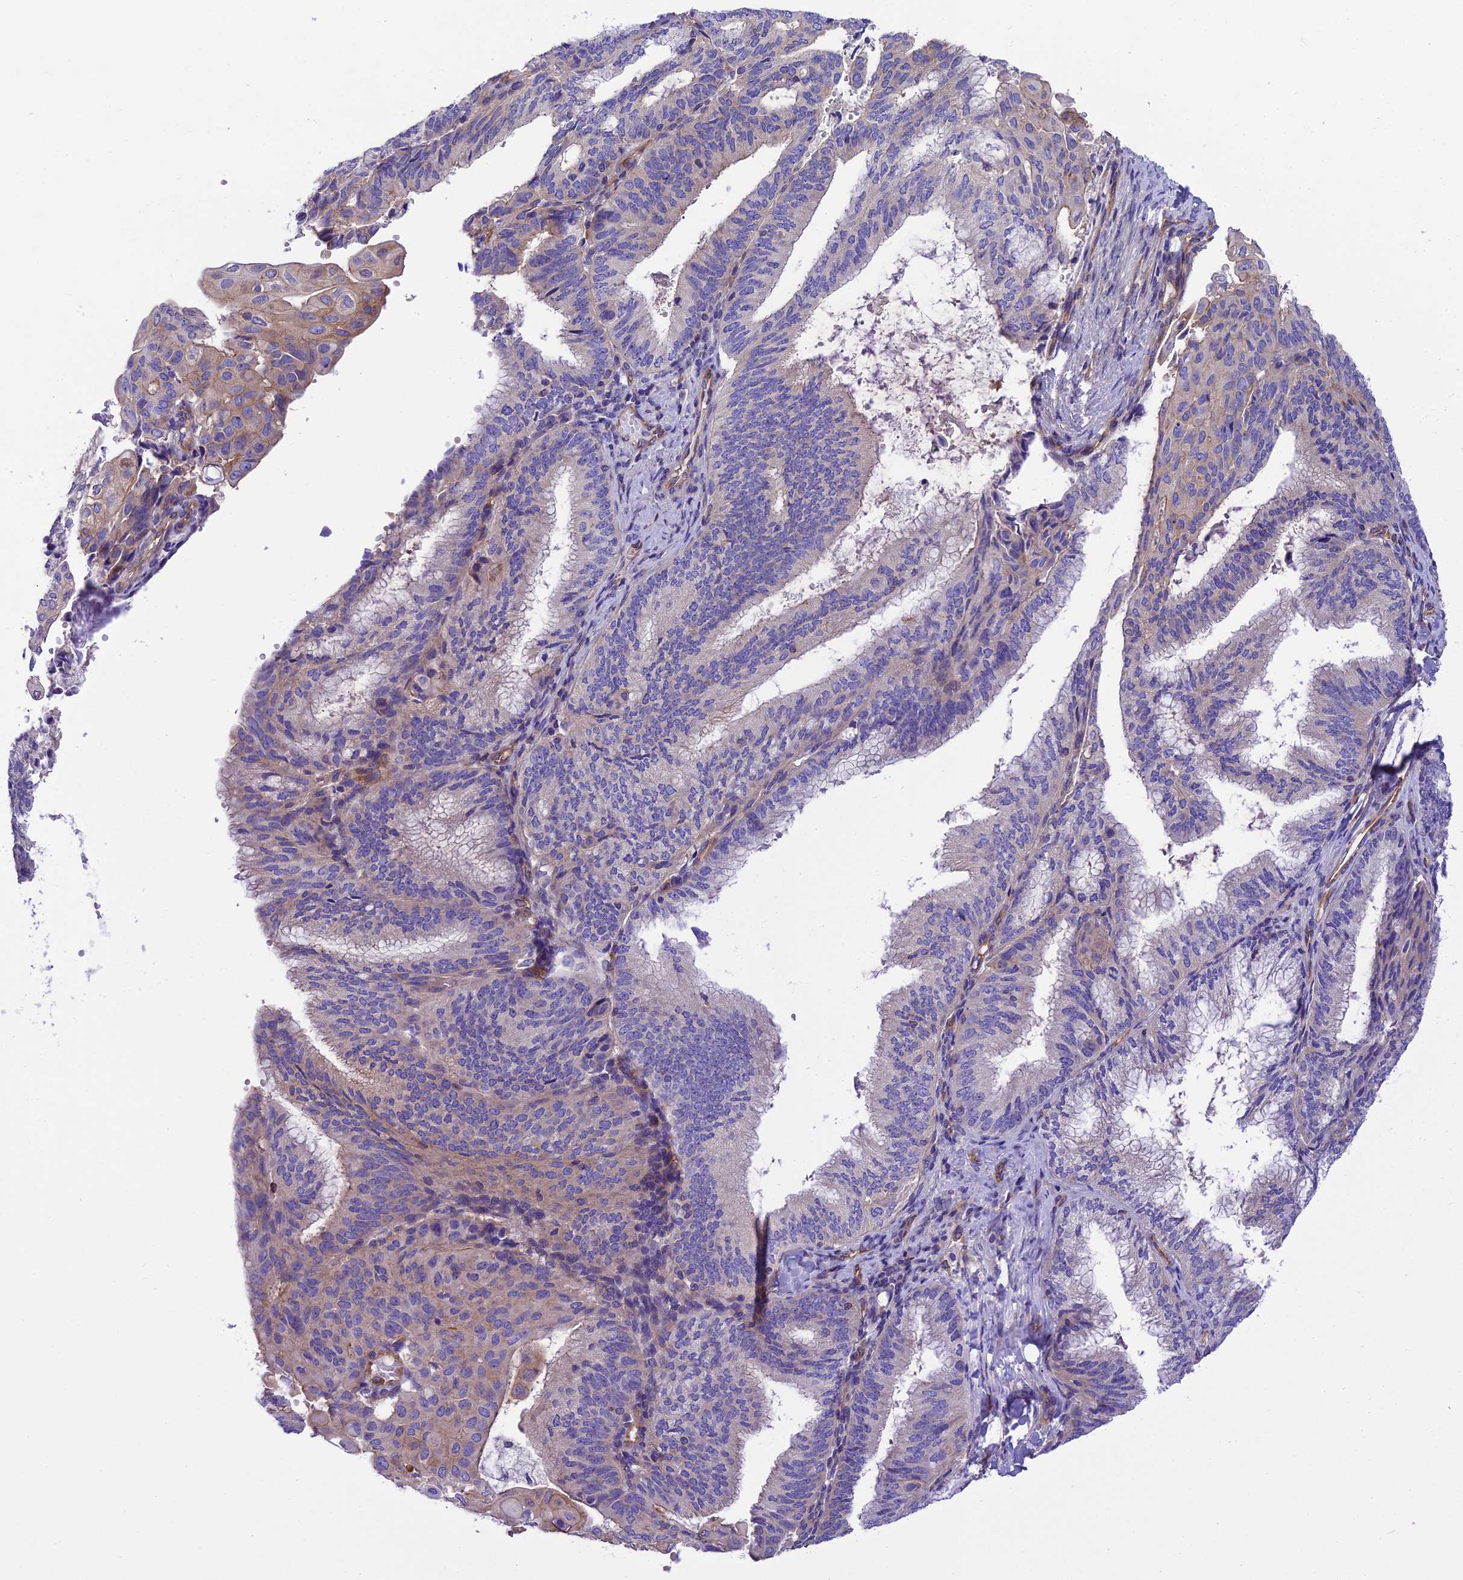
{"staining": {"intensity": "weak", "quantity": "<25%", "location": "cytoplasmic/membranous"}, "tissue": "endometrial cancer", "cell_type": "Tumor cells", "image_type": "cancer", "snomed": [{"axis": "morphology", "description": "Adenocarcinoma, NOS"}, {"axis": "topography", "description": "Endometrium"}], "caption": "Protein analysis of endometrial cancer demonstrates no significant expression in tumor cells.", "gene": "PPFIA3", "patient": {"sex": "female", "age": 49}}